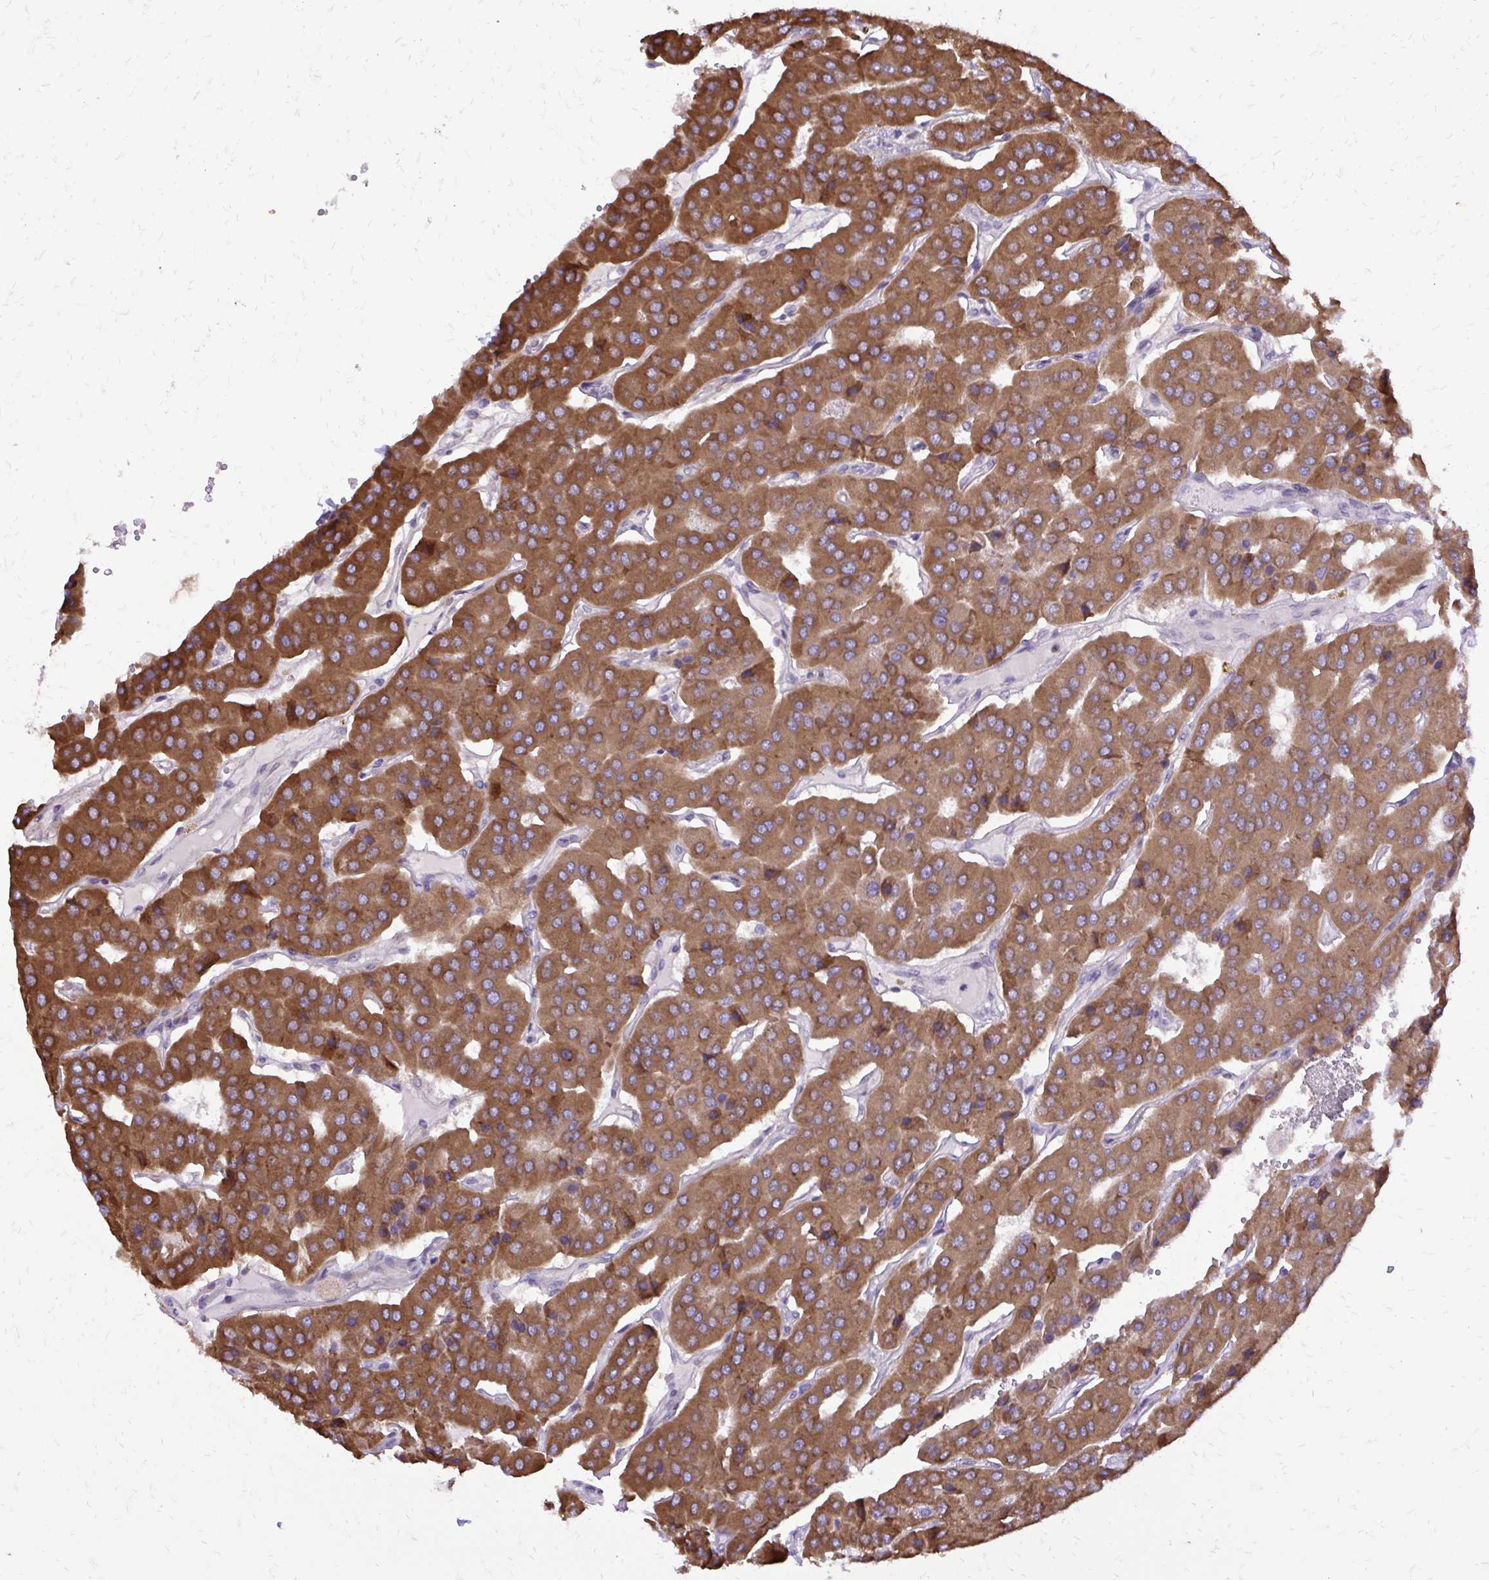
{"staining": {"intensity": "strong", "quantity": ">75%", "location": "cytoplasmic/membranous"}, "tissue": "parathyroid gland", "cell_type": "Glandular cells", "image_type": "normal", "snomed": [{"axis": "morphology", "description": "Normal tissue, NOS"}, {"axis": "morphology", "description": "Adenoma, NOS"}, {"axis": "topography", "description": "Parathyroid gland"}], "caption": "DAB (3,3'-diaminobenzidine) immunohistochemical staining of normal human parathyroid gland demonstrates strong cytoplasmic/membranous protein expression in about >75% of glandular cells. The protein of interest is shown in brown color, while the nuclei are stained blue.", "gene": "ABCC3", "patient": {"sex": "female", "age": 86}}